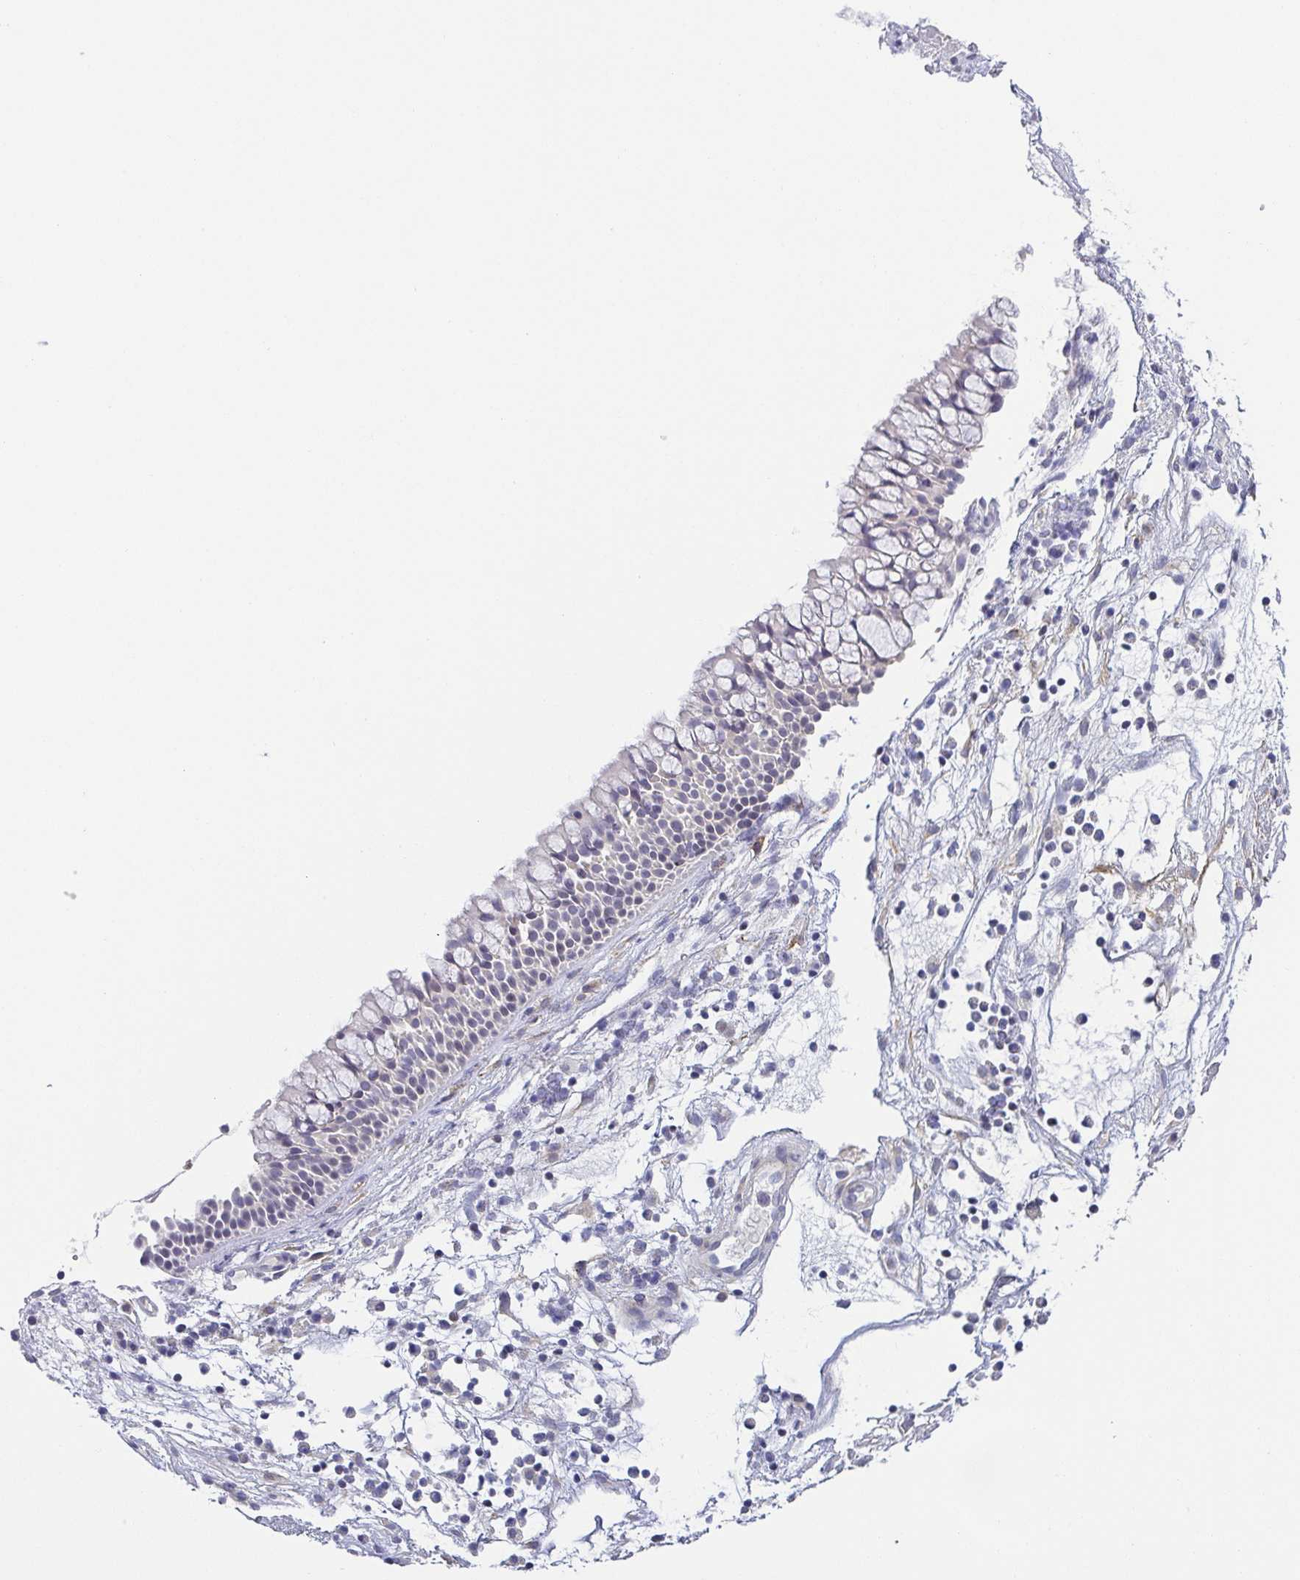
{"staining": {"intensity": "weak", "quantity": "<25%", "location": "cytoplasmic/membranous"}, "tissue": "nasopharynx", "cell_type": "Respiratory epithelial cells", "image_type": "normal", "snomed": [{"axis": "morphology", "description": "Normal tissue, NOS"}, {"axis": "topography", "description": "Nasopharynx"}], "caption": "A histopathology image of nasopharynx stained for a protein reveals no brown staining in respiratory epithelial cells. The staining is performed using DAB (3,3'-diaminobenzidine) brown chromogen with nuclei counter-stained in using hematoxylin.", "gene": "RNASE7", "patient": {"sex": "male", "age": 56}}